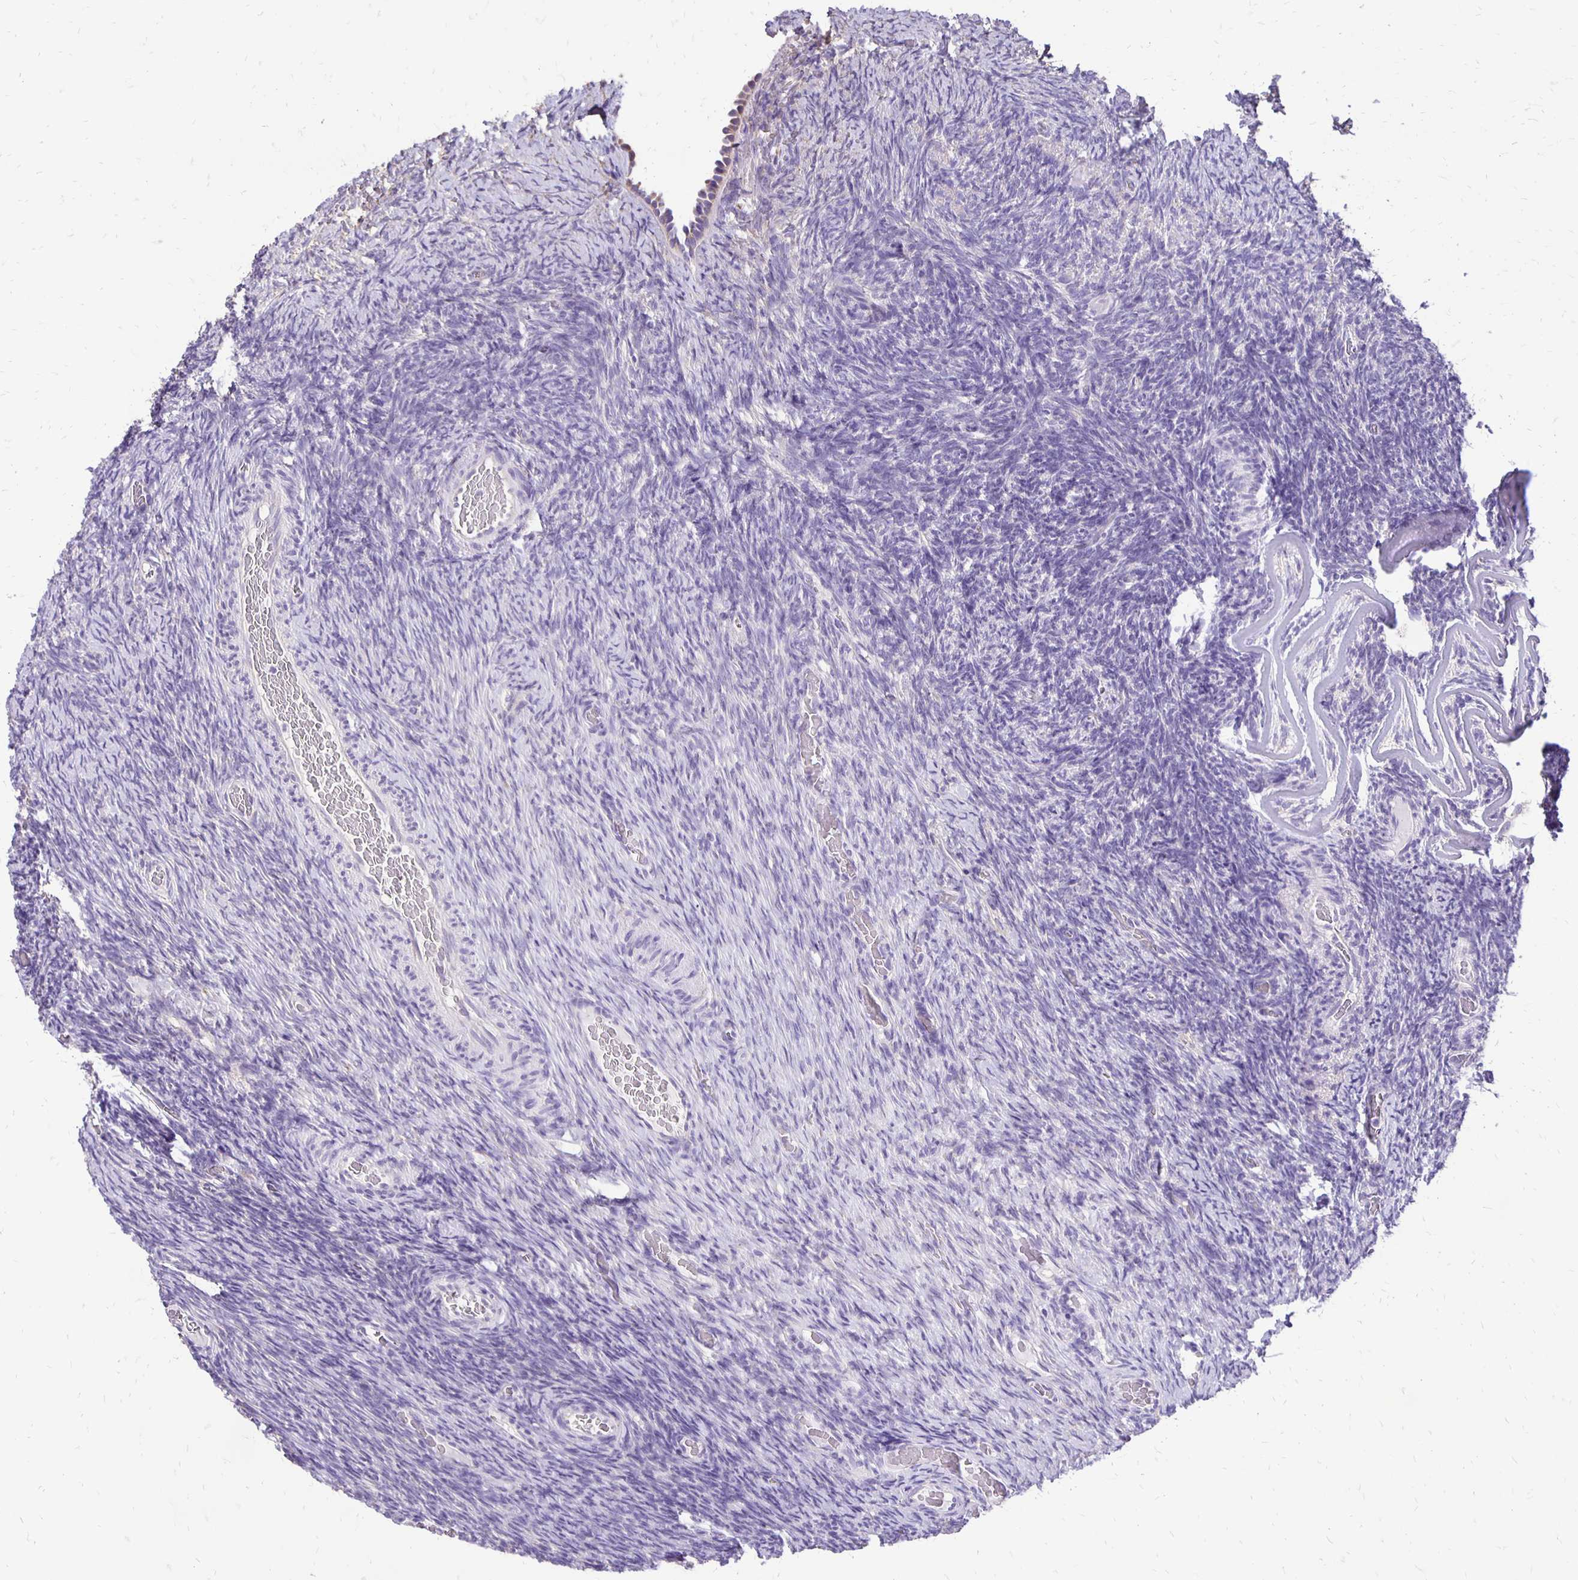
{"staining": {"intensity": "negative", "quantity": "none", "location": "none"}, "tissue": "ovary", "cell_type": "Ovarian stroma cells", "image_type": "normal", "snomed": [{"axis": "morphology", "description": "Normal tissue, NOS"}, {"axis": "topography", "description": "Ovary"}], "caption": "High power microscopy histopathology image of an immunohistochemistry (IHC) micrograph of normal ovary, revealing no significant expression in ovarian stroma cells.", "gene": "ANKRD45", "patient": {"sex": "female", "age": 34}}